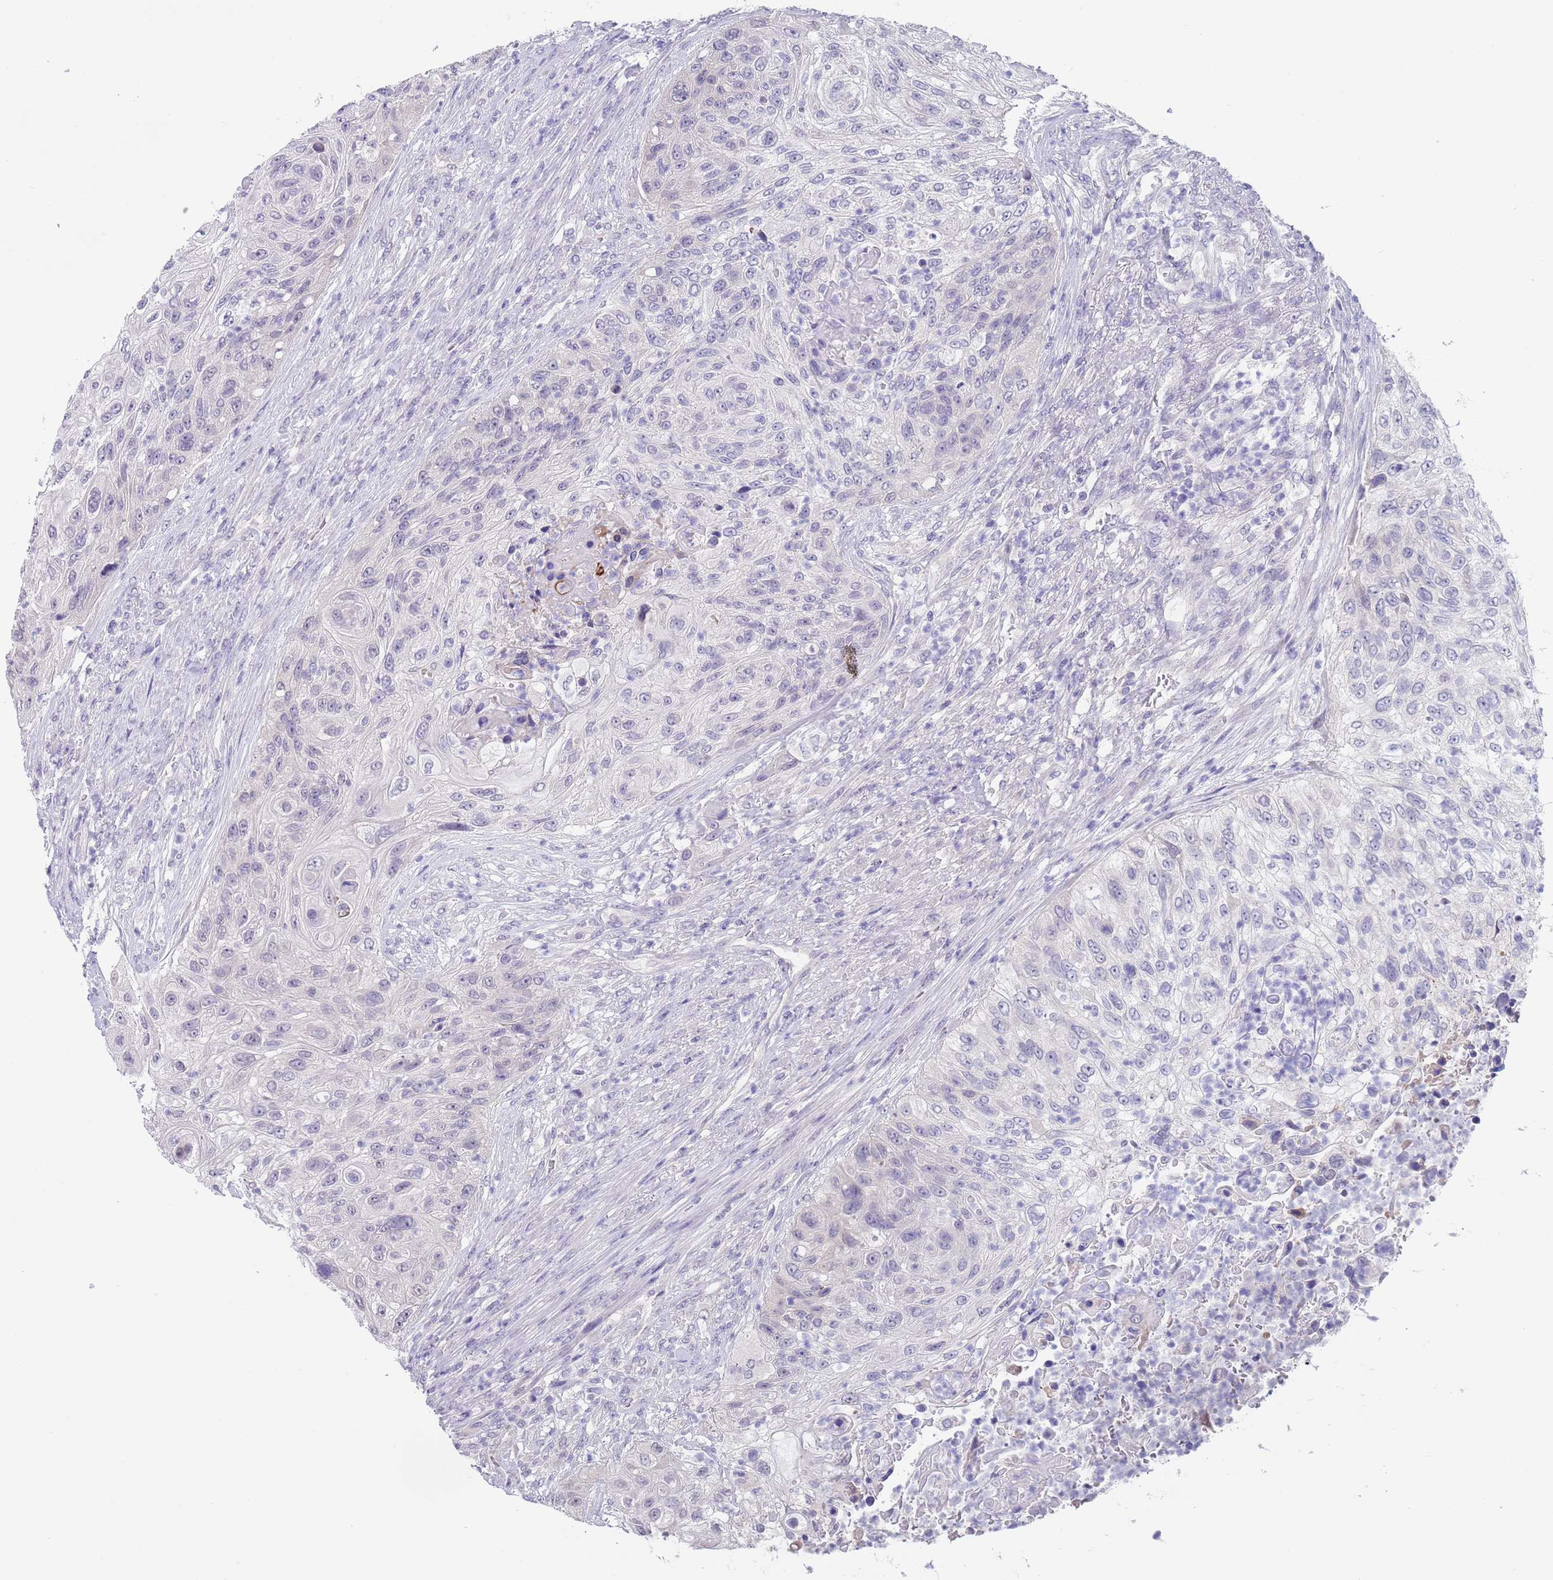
{"staining": {"intensity": "negative", "quantity": "none", "location": "none"}, "tissue": "urothelial cancer", "cell_type": "Tumor cells", "image_type": "cancer", "snomed": [{"axis": "morphology", "description": "Urothelial carcinoma, High grade"}, {"axis": "topography", "description": "Urinary bladder"}], "caption": "There is no significant staining in tumor cells of urothelial cancer. (Brightfield microscopy of DAB (3,3'-diaminobenzidine) IHC at high magnification).", "gene": "SPIRE2", "patient": {"sex": "female", "age": 60}}